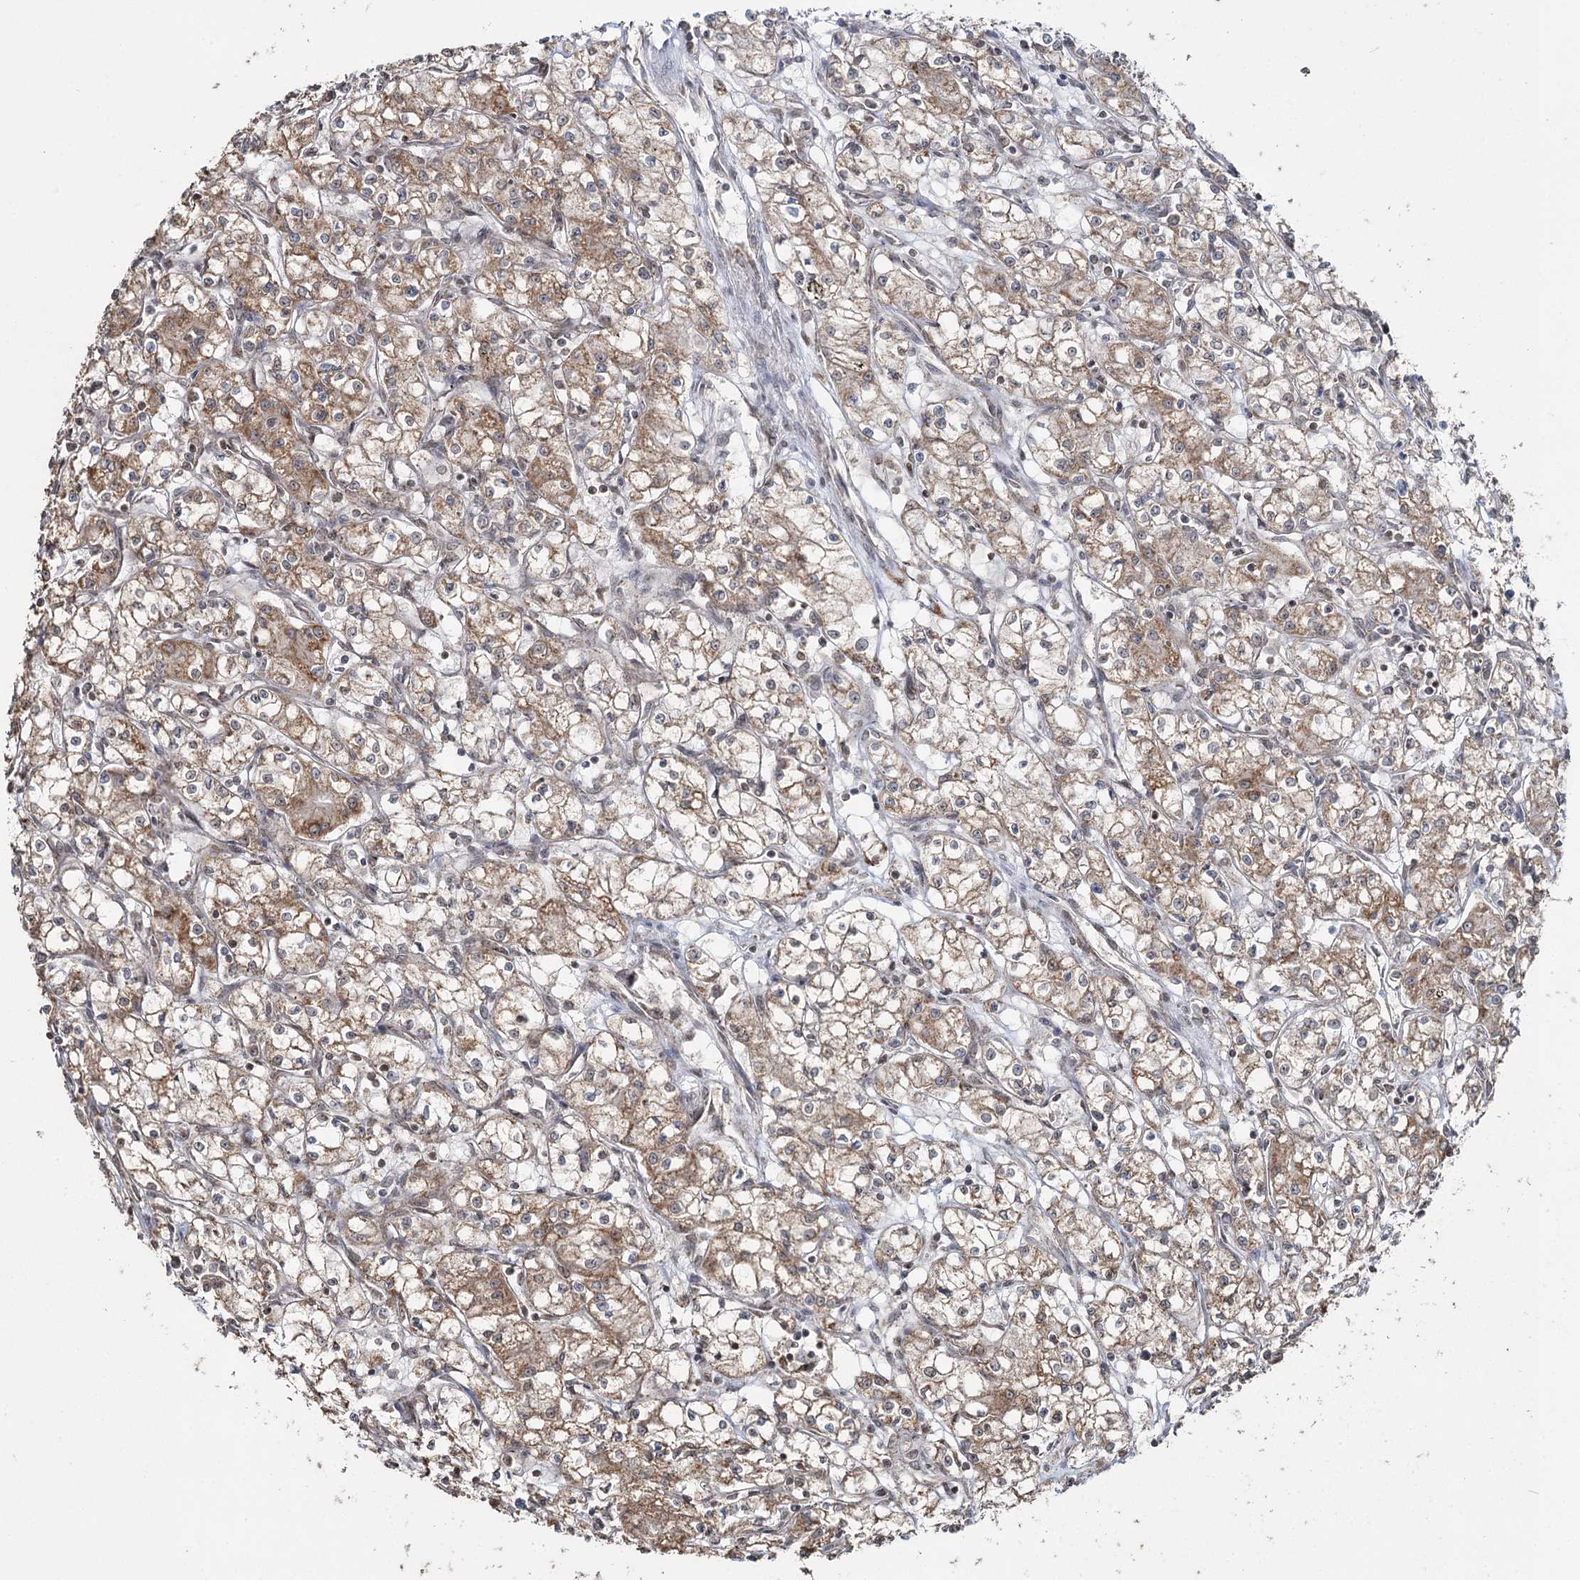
{"staining": {"intensity": "moderate", "quantity": ">75%", "location": "cytoplasmic/membranous"}, "tissue": "renal cancer", "cell_type": "Tumor cells", "image_type": "cancer", "snomed": [{"axis": "morphology", "description": "Adenocarcinoma, NOS"}, {"axis": "topography", "description": "Kidney"}], "caption": "Immunohistochemistry (IHC) image of neoplastic tissue: human renal cancer (adenocarcinoma) stained using immunohistochemistry (IHC) displays medium levels of moderate protein expression localized specifically in the cytoplasmic/membranous of tumor cells, appearing as a cytoplasmic/membranous brown color.", "gene": "PDHX", "patient": {"sex": "male", "age": 59}}